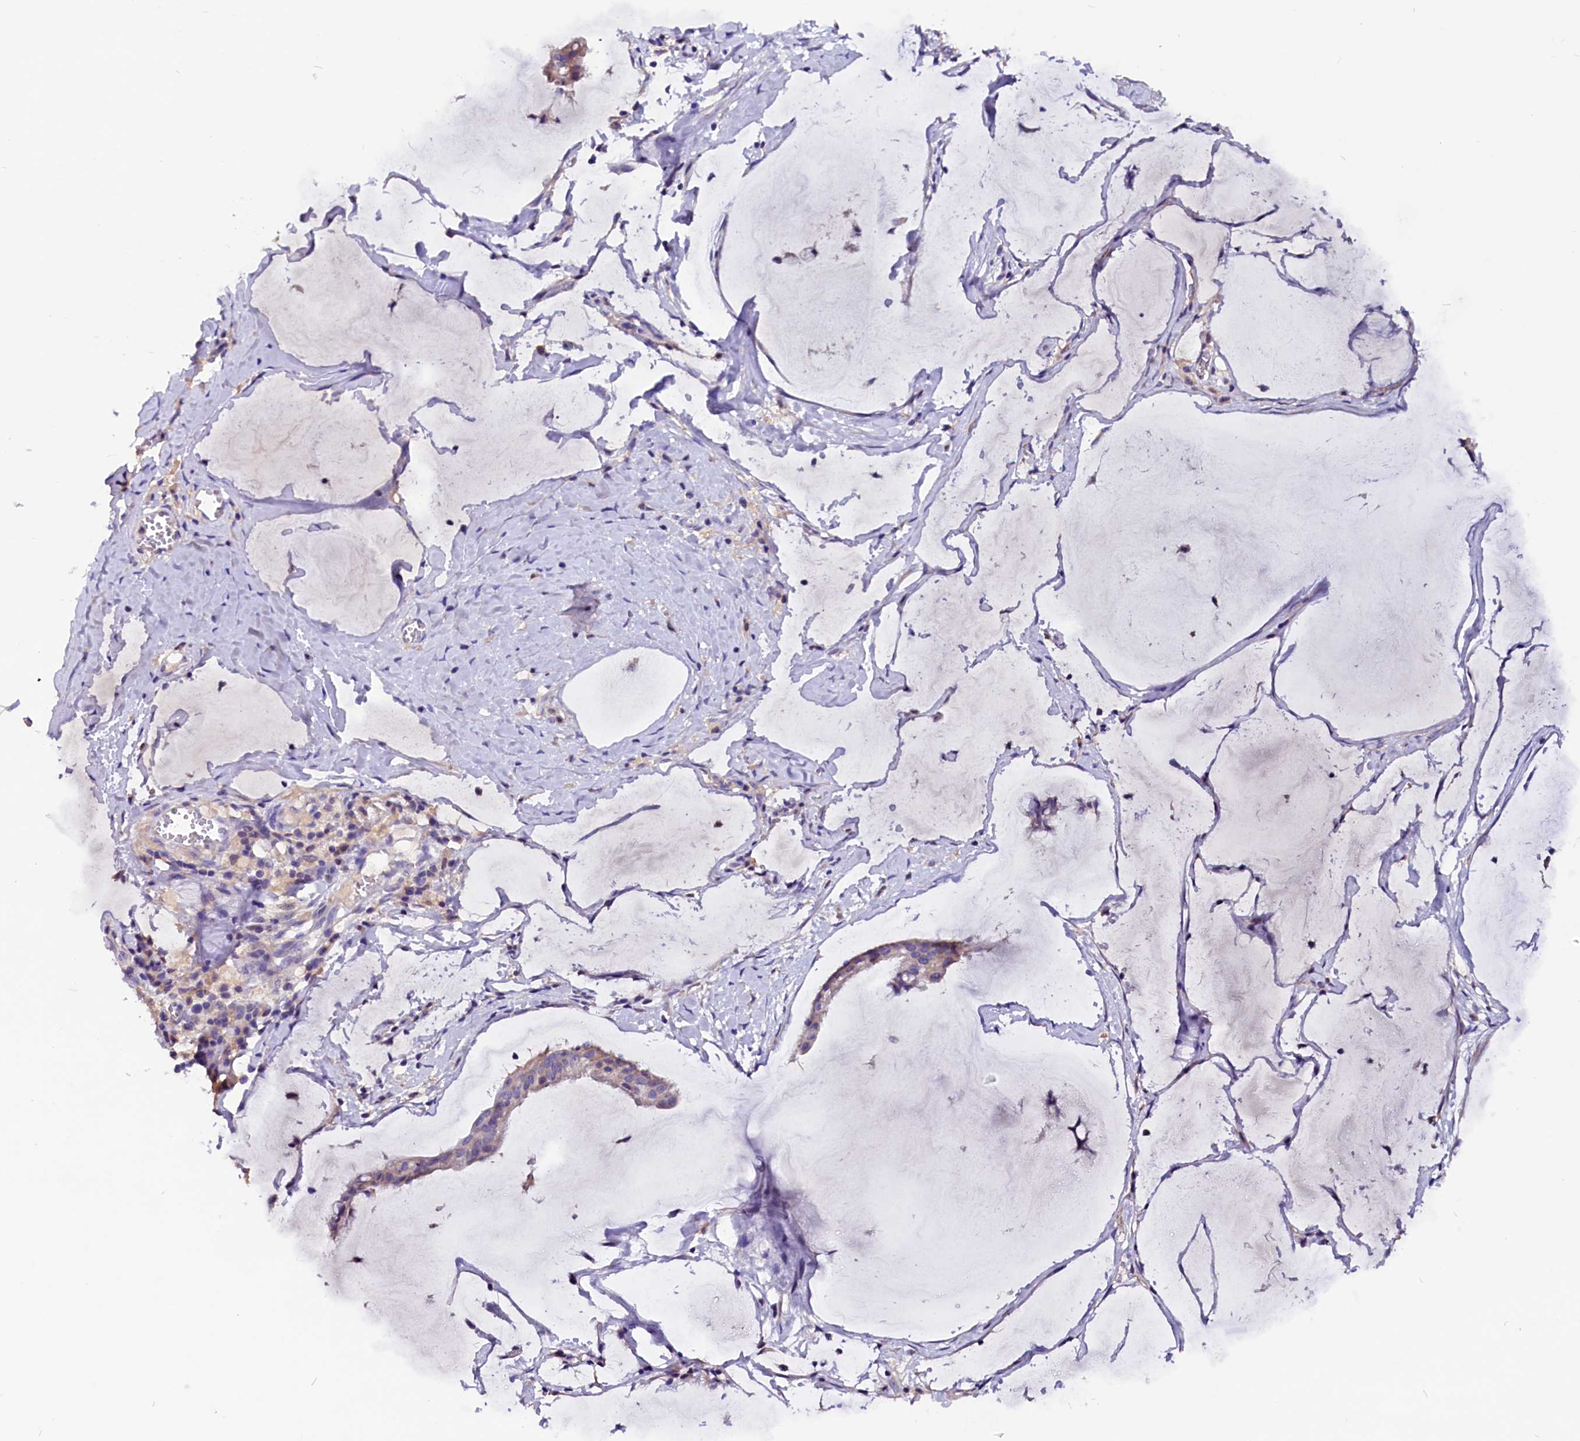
{"staining": {"intensity": "negative", "quantity": "none", "location": "none"}, "tissue": "ovarian cancer", "cell_type": "Tumor cells", "image_type": "cancer", "snomed": [{"axis": "morphology", "description": "Cystadenocarcinoma, mucinous, NOS"}, {"axis": "topography", "description": "Ovary"}], "caption": "Immunohistochemistry (IHC) histopathology image of human ovarian cancer (mucinous cystadenocarcinoma) stained for a protein (brown), which demonstrates no staining in tumor cells.", "gene": "CCBE1", "patient": {"sex": "female", "age": 73}}